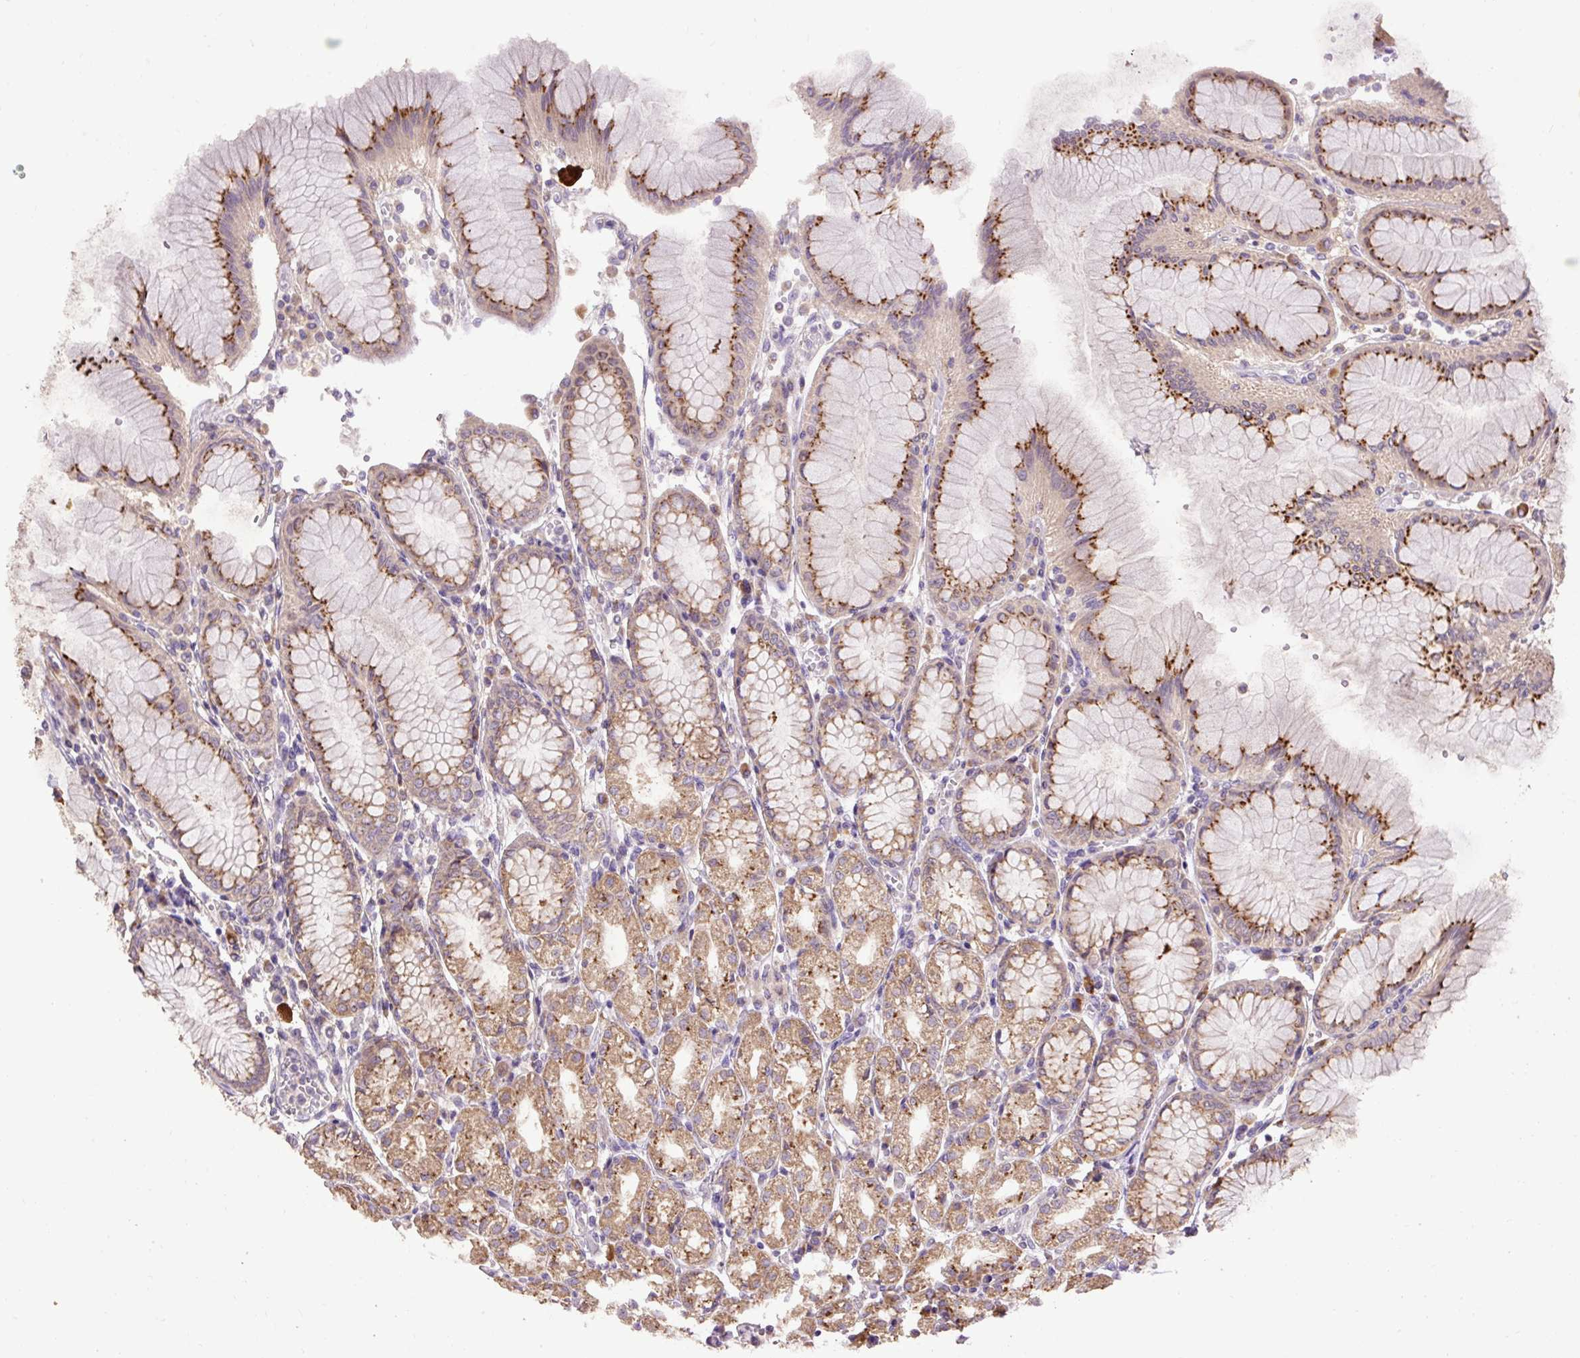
{"staining": {"intensity": "moderate", "quantity": ">75%", "location": "cytoplasmic/membranous"}, "tissue": "stomach", "cell_type": "Glandular cells", "image_type": "normal", "snomed": [{"axis": "morphology", "description": "Normal tissue, NOS"}, {"axis": "topography", "description": "Stomach"}], "caption": "Immunohistochemistry (IHC) photomicrograph of normal stomach: human stomach stained using immunohistochemistry (IHC) reveals medium levels of moderate protein expression localized specifically in the cytoplasmic/membranous of glandular cells, appearing as a cytoplasmic/membranous brown color.", "gene": "ABR", "patient": {"sex": "female", "age": 57}}